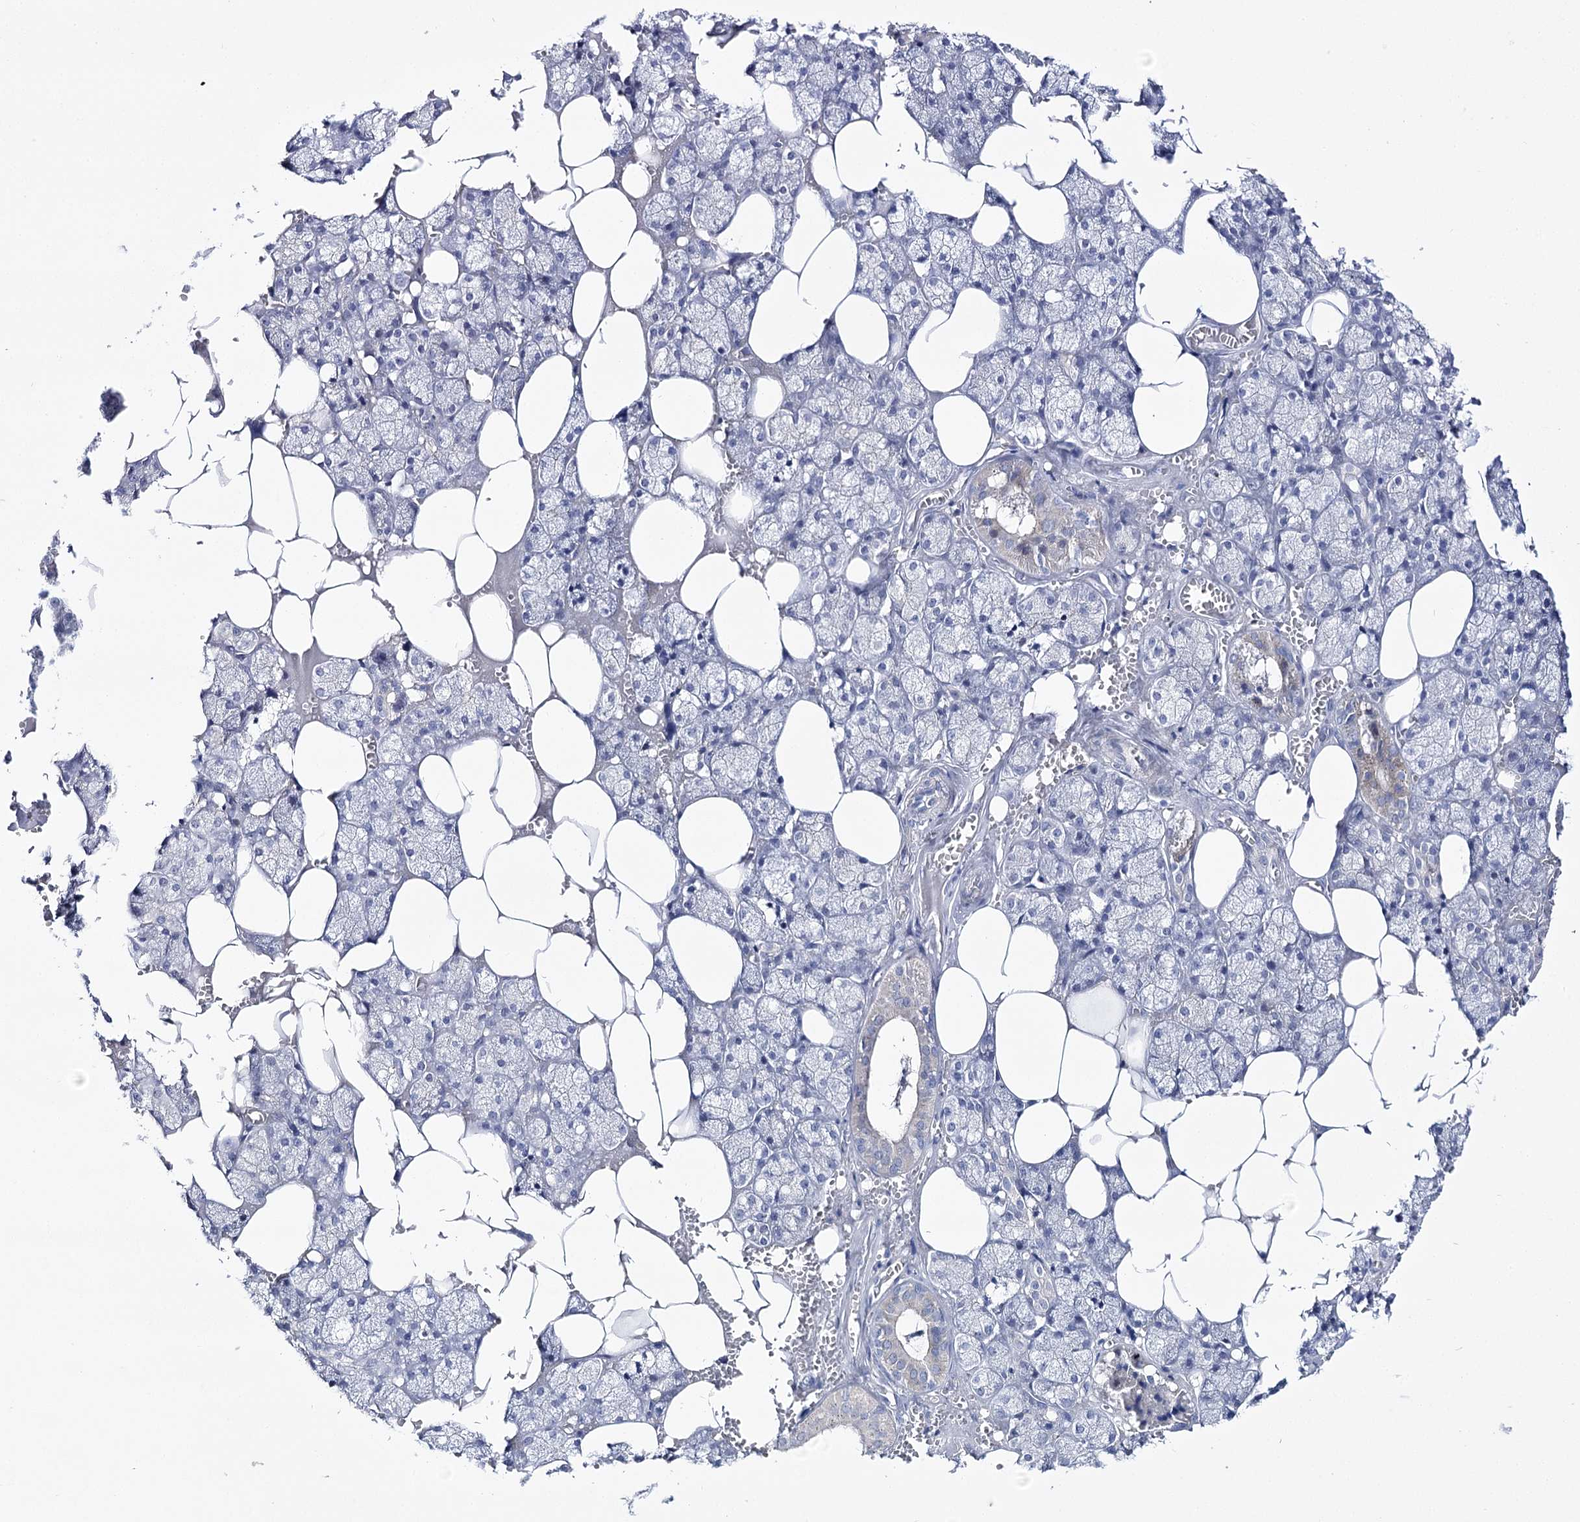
{"staining": {"intensity": "negative", "quantity": "none", "location": "none"}, "tissue": "salivary gland", "cell_type": "Glandular cells", "image_type": "normal", "snomed": [{"axis": "morphology", "description": "Normal tissue, NOS"}, {"axis": "topography", "description": "Salivary gland"}], "caption": "This is an IHC photomicrograph of unremarkable salivary gland. There is no staining in glandular cells.", "gene": "NRAP", "patient": {"sex": "male", "age": 62}}